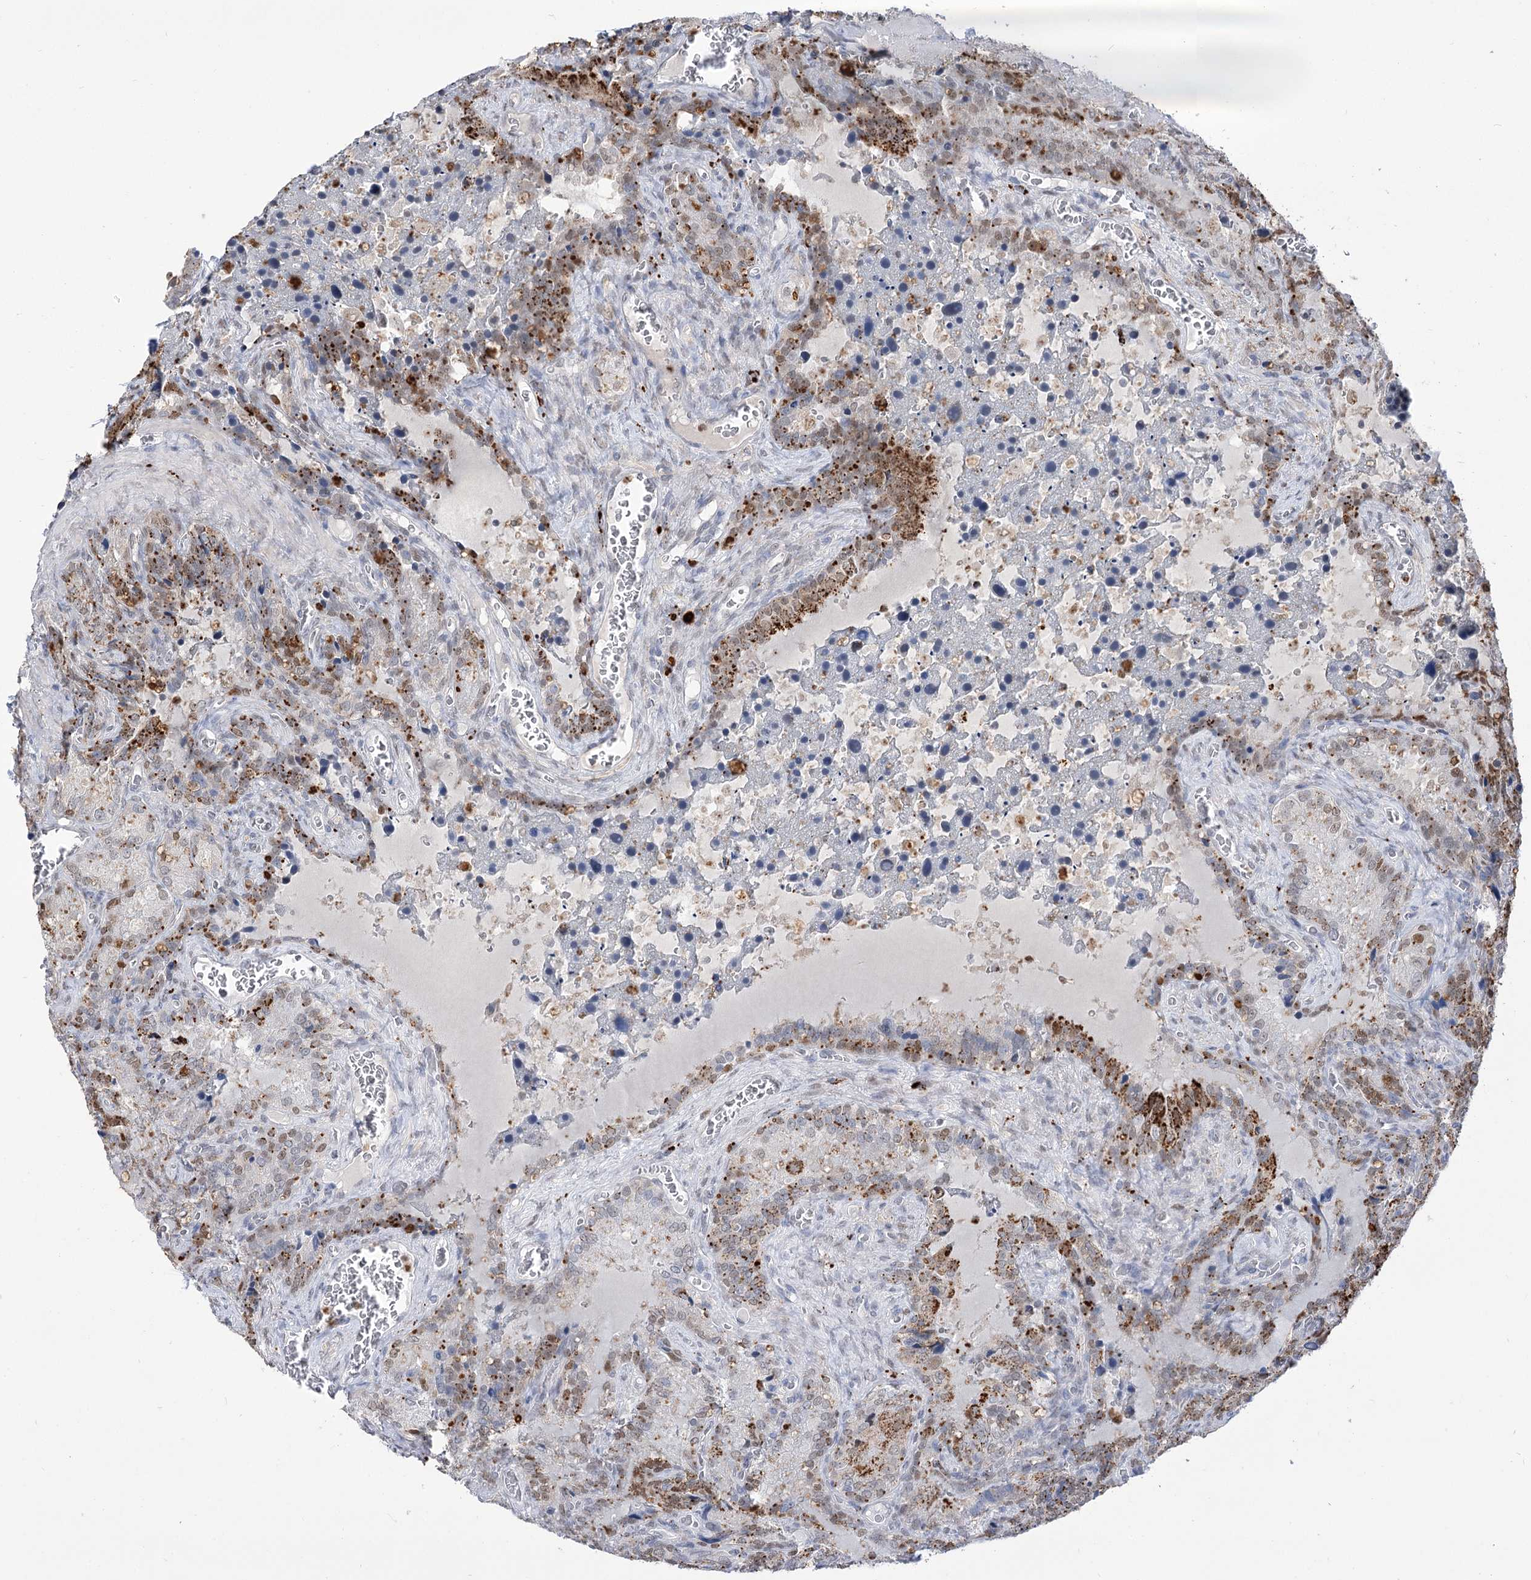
{"staining": {"intensity": "moderate", "quantity": "25%-75%", "location": "cytoplasmic/membranous,nuclear"}, "tissue": "seminal vesicle", "cell_type": "Glandular cells", "image_type": "normal", "snomed": [{"axis": "morphology", "description": "Normal tissue, NOS"}, {"axis": "topography", "description": "Seminal veicle"}], "caption": "Immunohistochemistry (IHC) histopathology image of benign human seminal vesicle stained for a protein (brown), which displays medium levels of moderate cytoplasmic/membranous,nuclear expression in approximately 25%-75% of glandular cells.", "gene": "SIAE", "patient": {"sex": "male", "age": 62}}